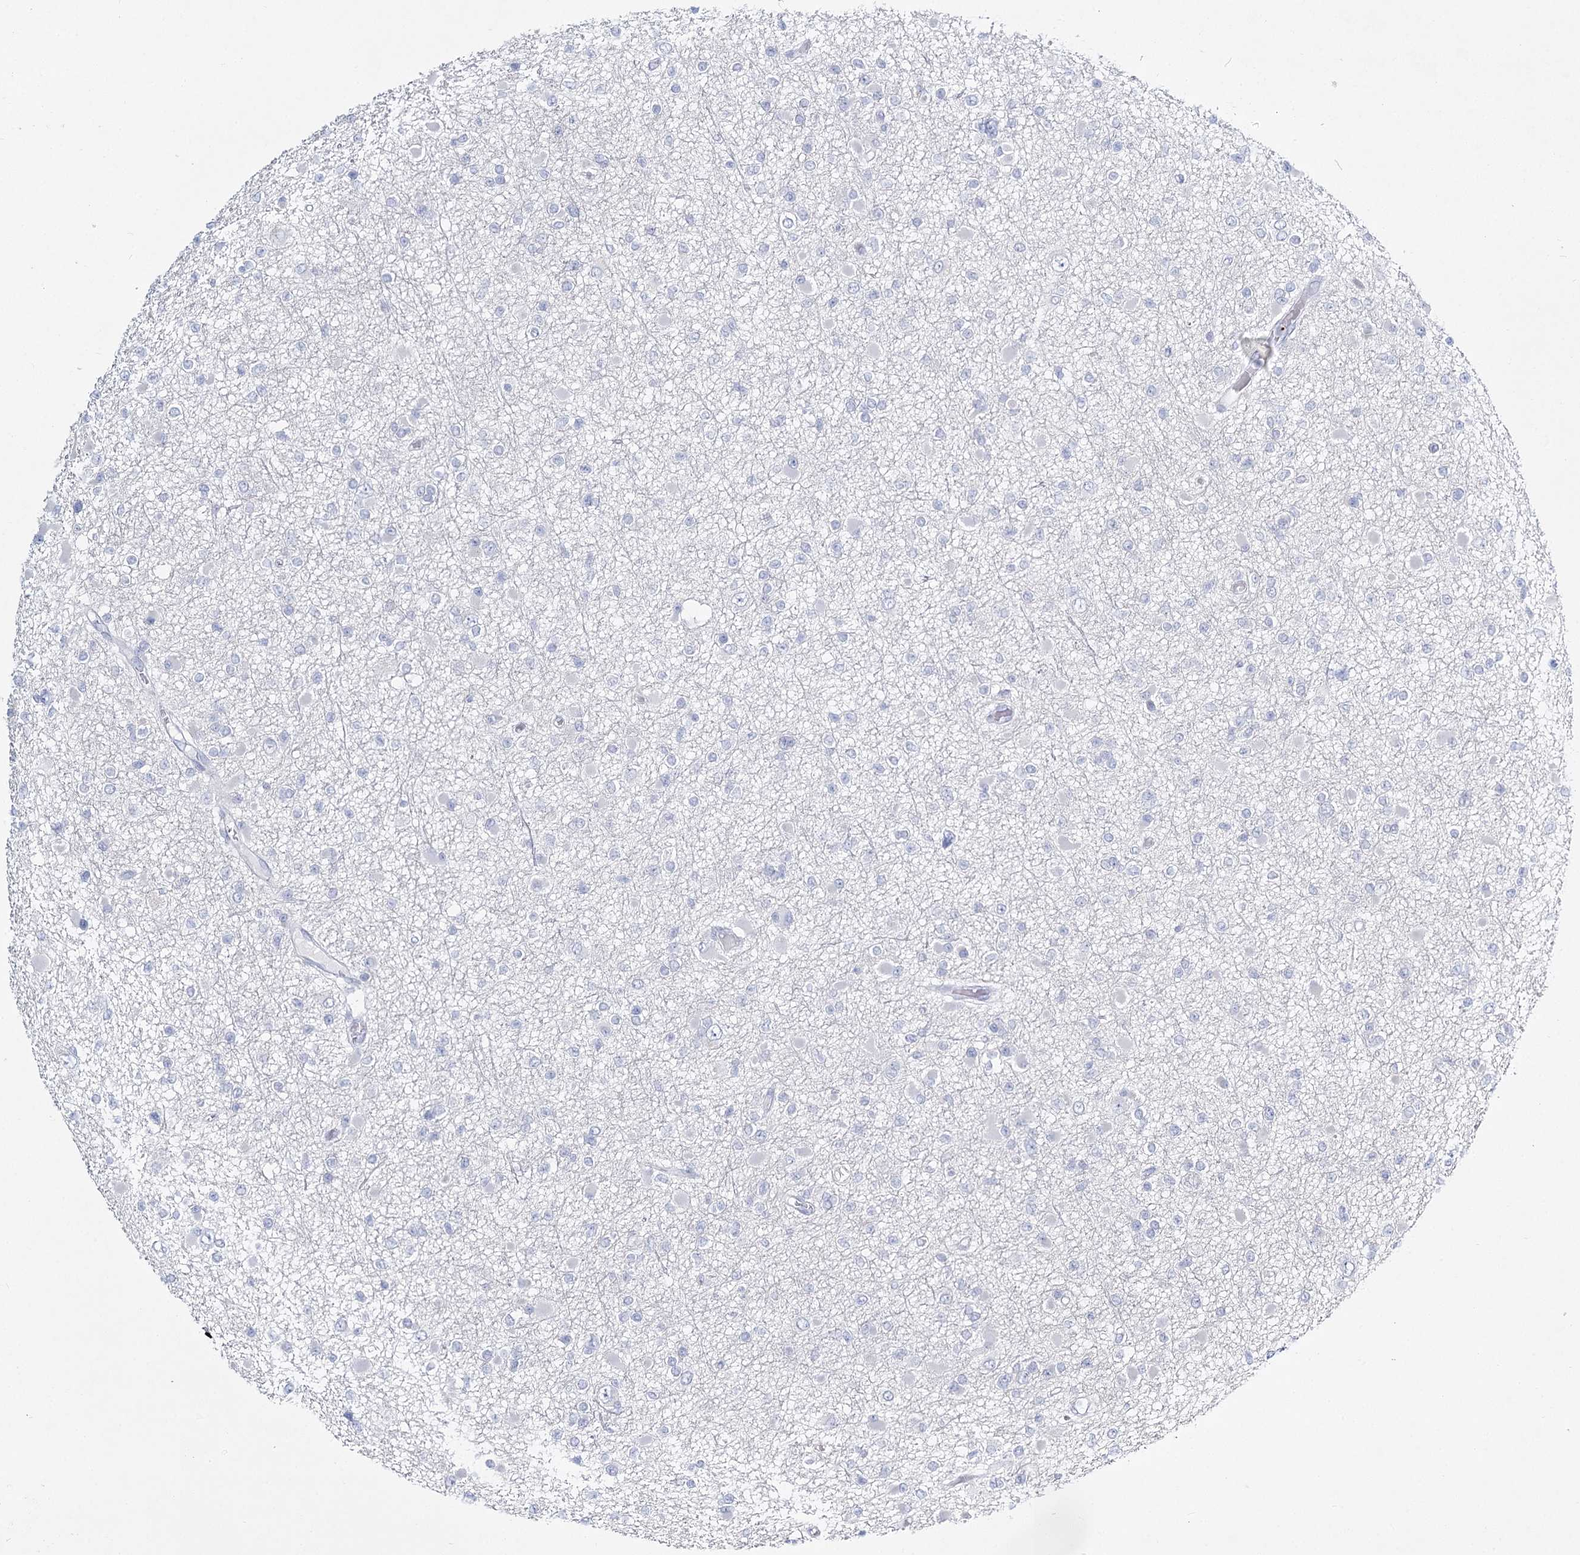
{"staining": {"intensity": "negative", "quantity": "none", "location": "none"}, "tissue": "glioma", "cell_type": "Tumor cells", "image_type": "cancer", "snomed": [{"axis": "morphology", "description": "Glioma, malignant, Low grade"}, {"axis": "topography", "description": "Brain"}], "caption": "High magnification brightfield microscopy of glioma stained with DAB (brown) and counterstained with hematoxylin (blue): tumor cells show no significant positivity.", "gene": "SLC17A2", "patient": {"sex": "female", "age": 22}}